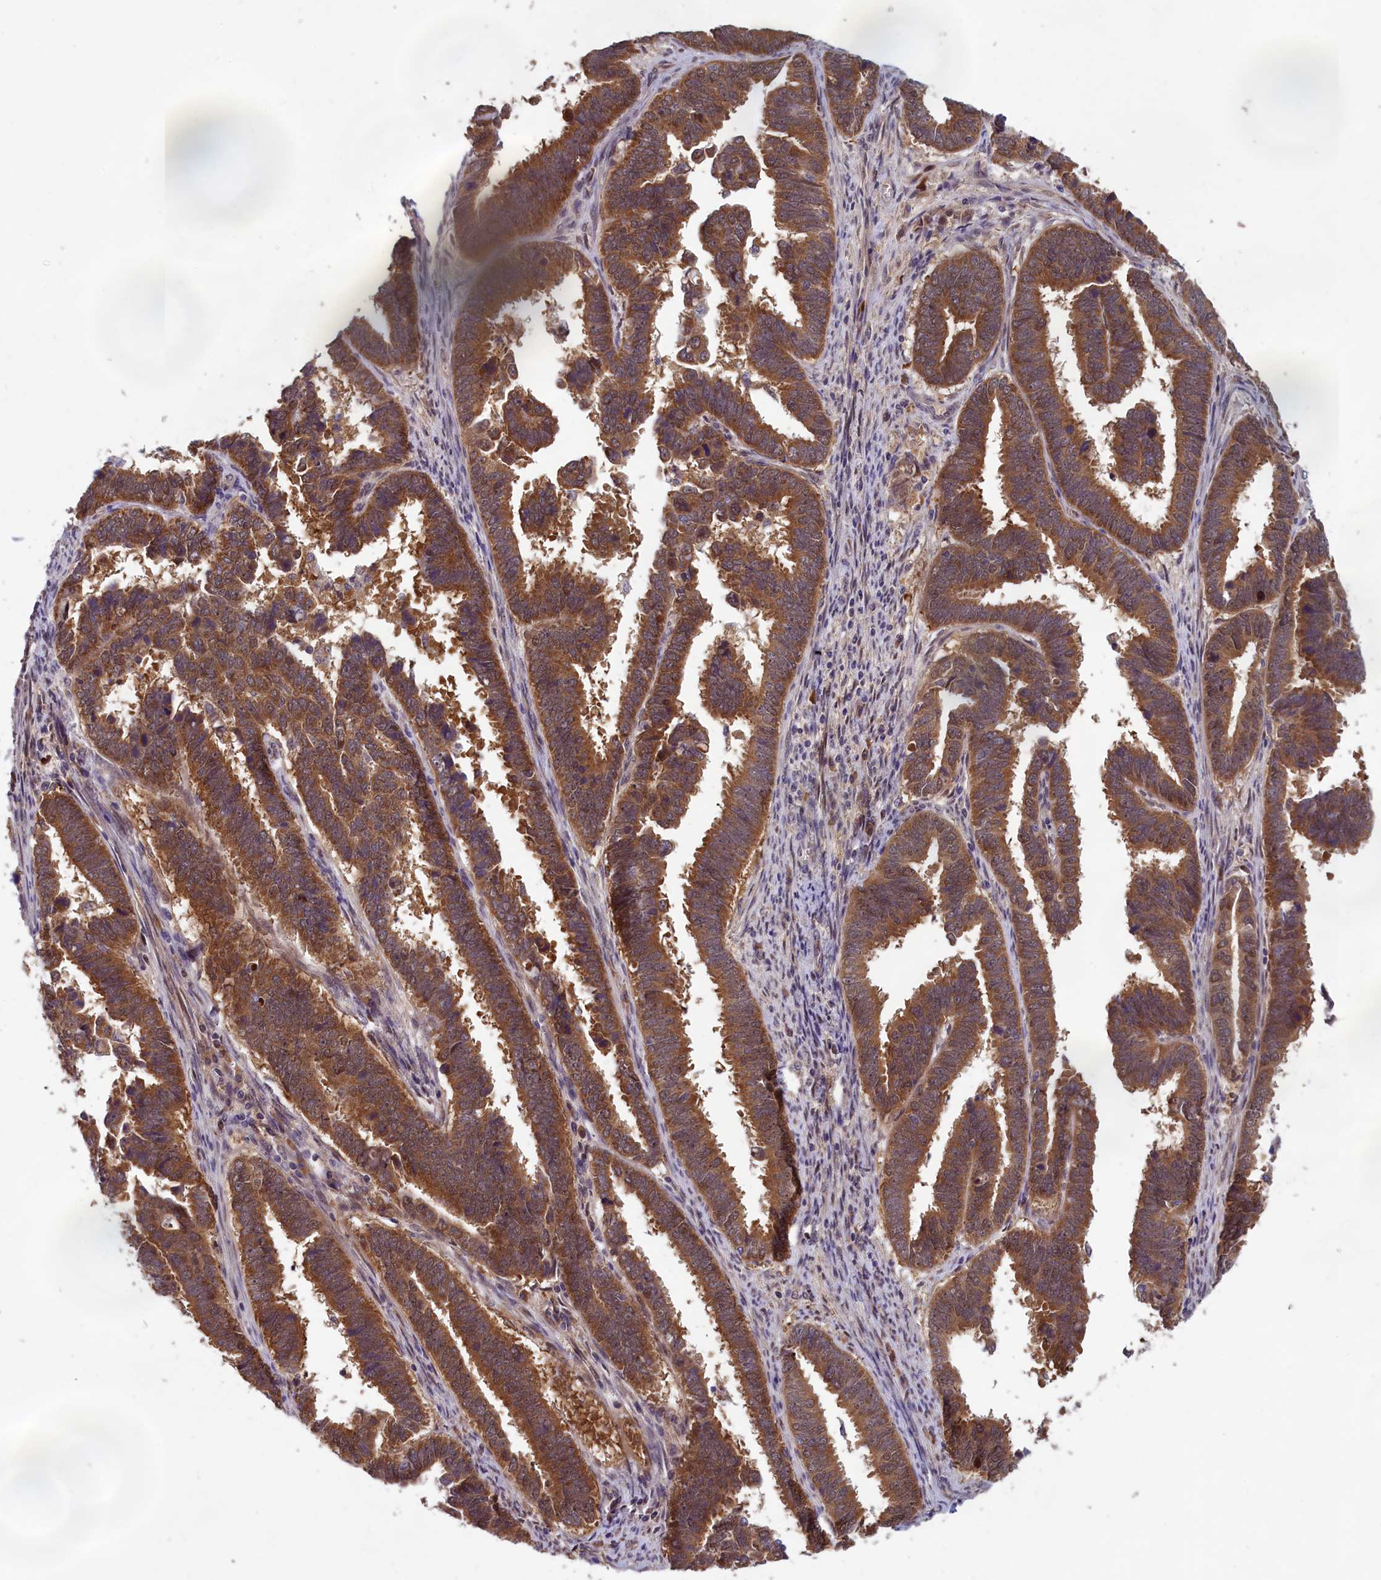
{"staining": {"intensity": "strong", "quantity": ">75%", "location": "cytoplasmic/membranous"}, "tissue": "endometrial cancer", "cell_type": "Tumor cells", "image_type": "cancer", "snomed": [{"axis": "morphology", "description": "Adenocarcinoma, NOS"}, {"axis": "topography", "description": "Endometrium"}], "caption": "IHC (DAB (3,3'-diaminobenzidine)) staining of endometrial adenocarcinoma exhibits strong cytoplasmic/membranous protein positivity in approximately >75% of tumor cells.", "gene": "CCDC15", "patient": {"sex": "female", "age": 75}}